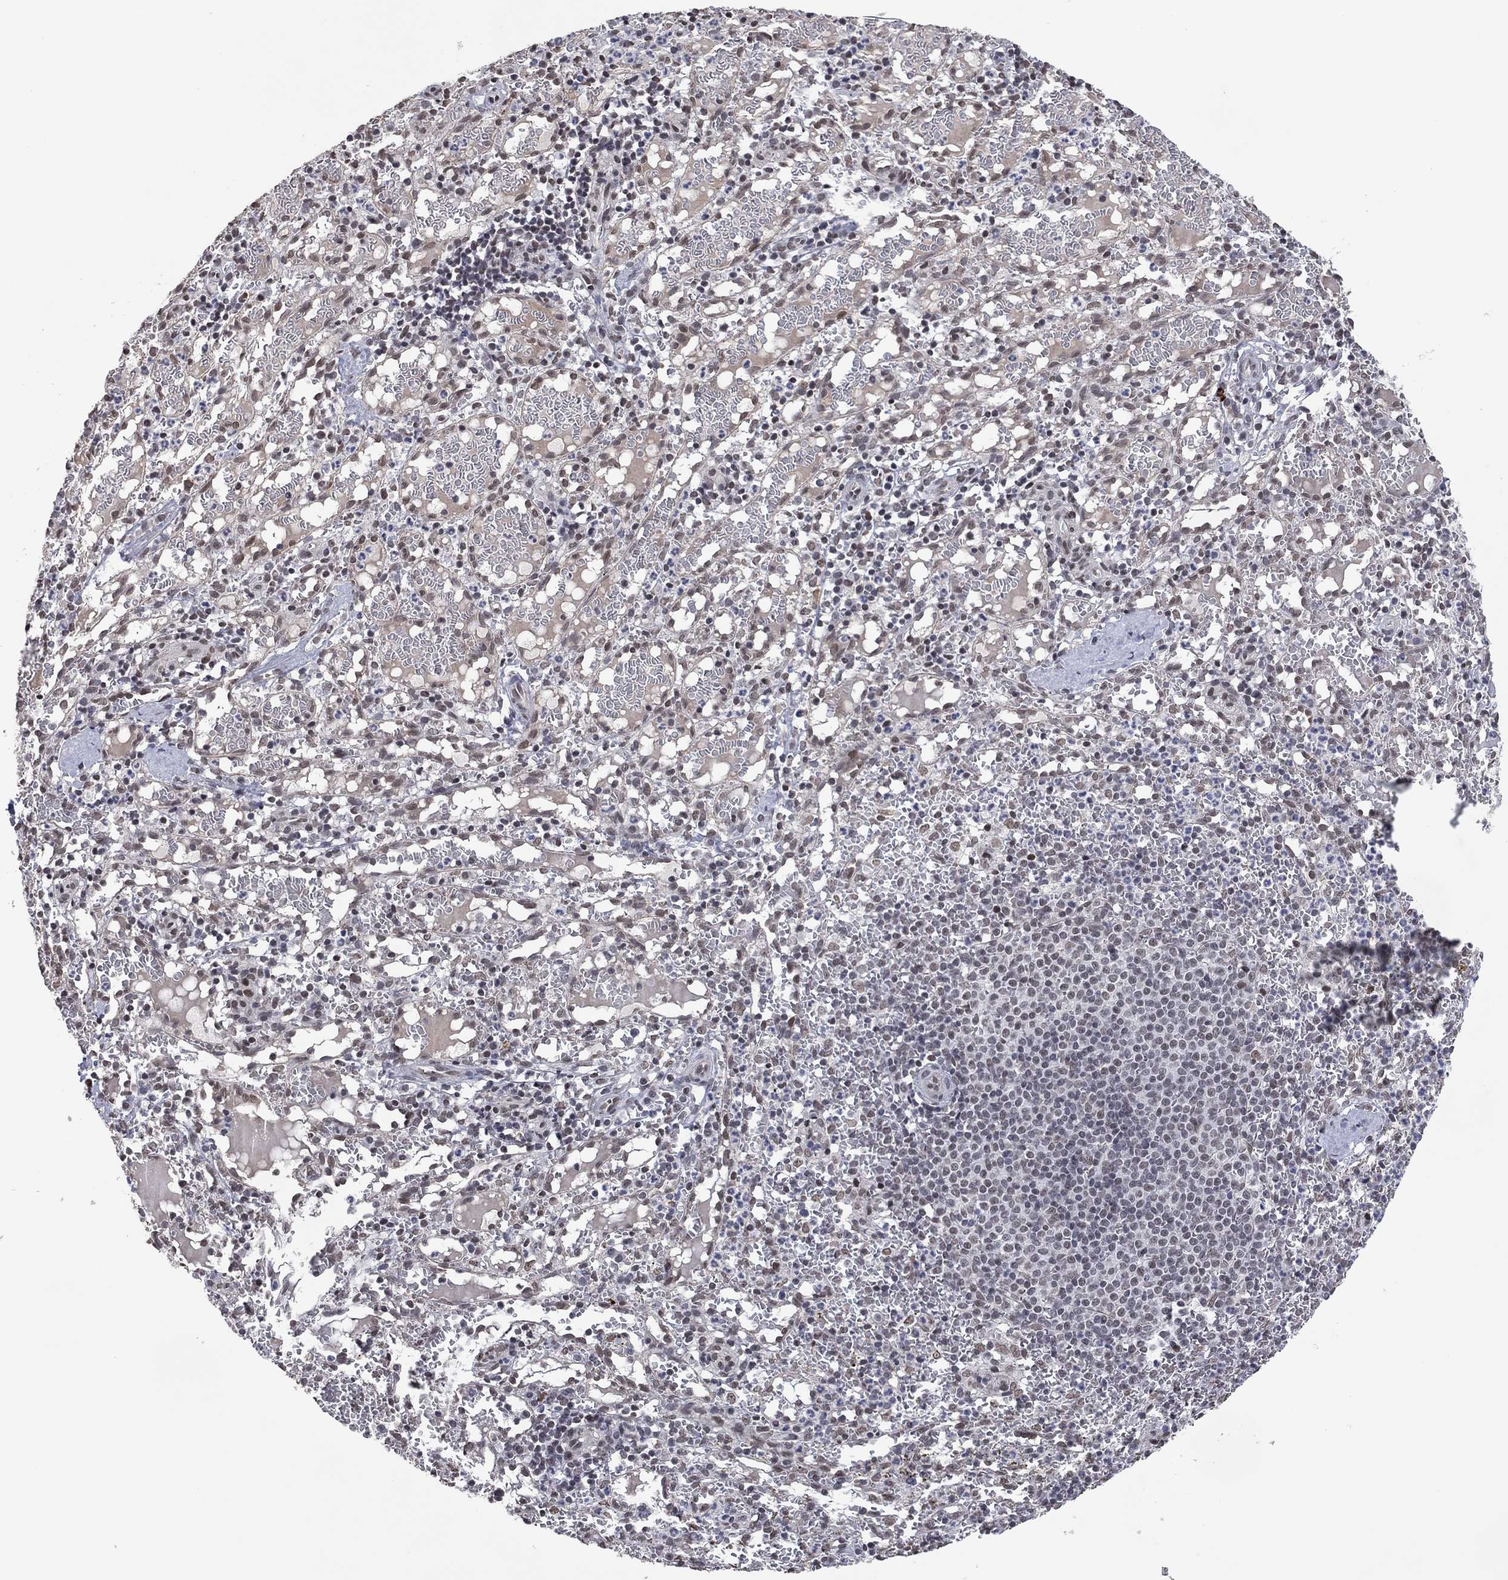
{"staining": {"intensity": "weak", "quantity": "<25%", "location": "nuclear"}, "tissue": "spleen", "cell_type": "Cells in red pulp", "image_type": "normal", "snomed": [{"axis": "morphology", "description": "Normal tissue, NOS"}, {"axis": "topography", "description": "Spleen"}], "caption": "Spleen stained for a protein using immunohistochemistry demonstrates no positivity cells in red pulp.", "gene": "EHMT1", "patient": {"sex": "male", "age": 11}}